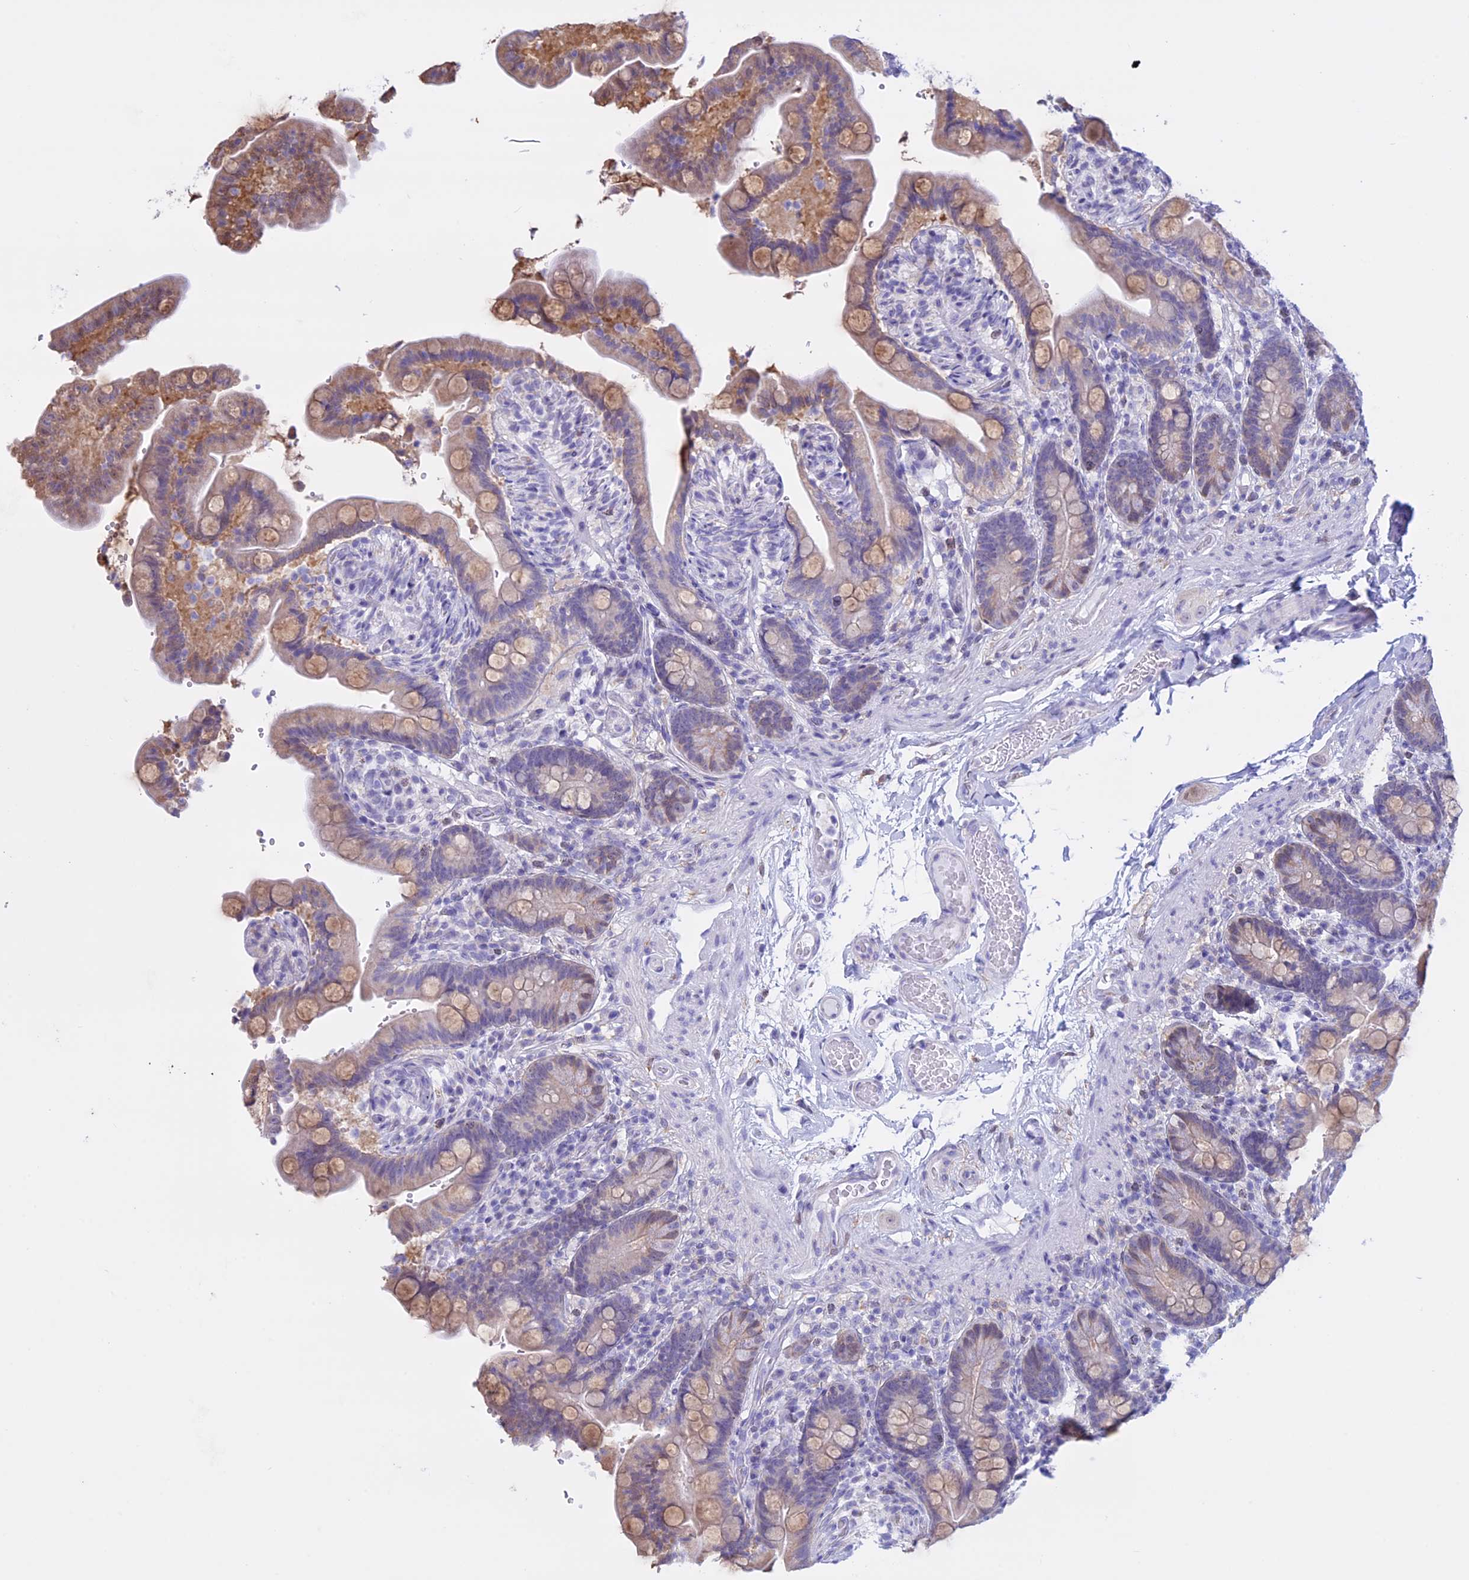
{"staining": {"intensity": "negative", "quantity": "none", "location": "none"}, "tissue": "colon", "cell_type": "Endothelial cells", "image_type": "normal", "snomed": [{"axis": "morphology", "description": "Normal tissue, NOS"}, {"axis": "topography", "description": "Smooth muscle"}, {"axis": "topography", "description": "Colon"}], "caption": "Immunohistochemical staining of unremarkable human colon exhibits no significant expression in endothelial cells.", "gene": "LHFPL2", "patient": {"sex": "male", "age": 73}}